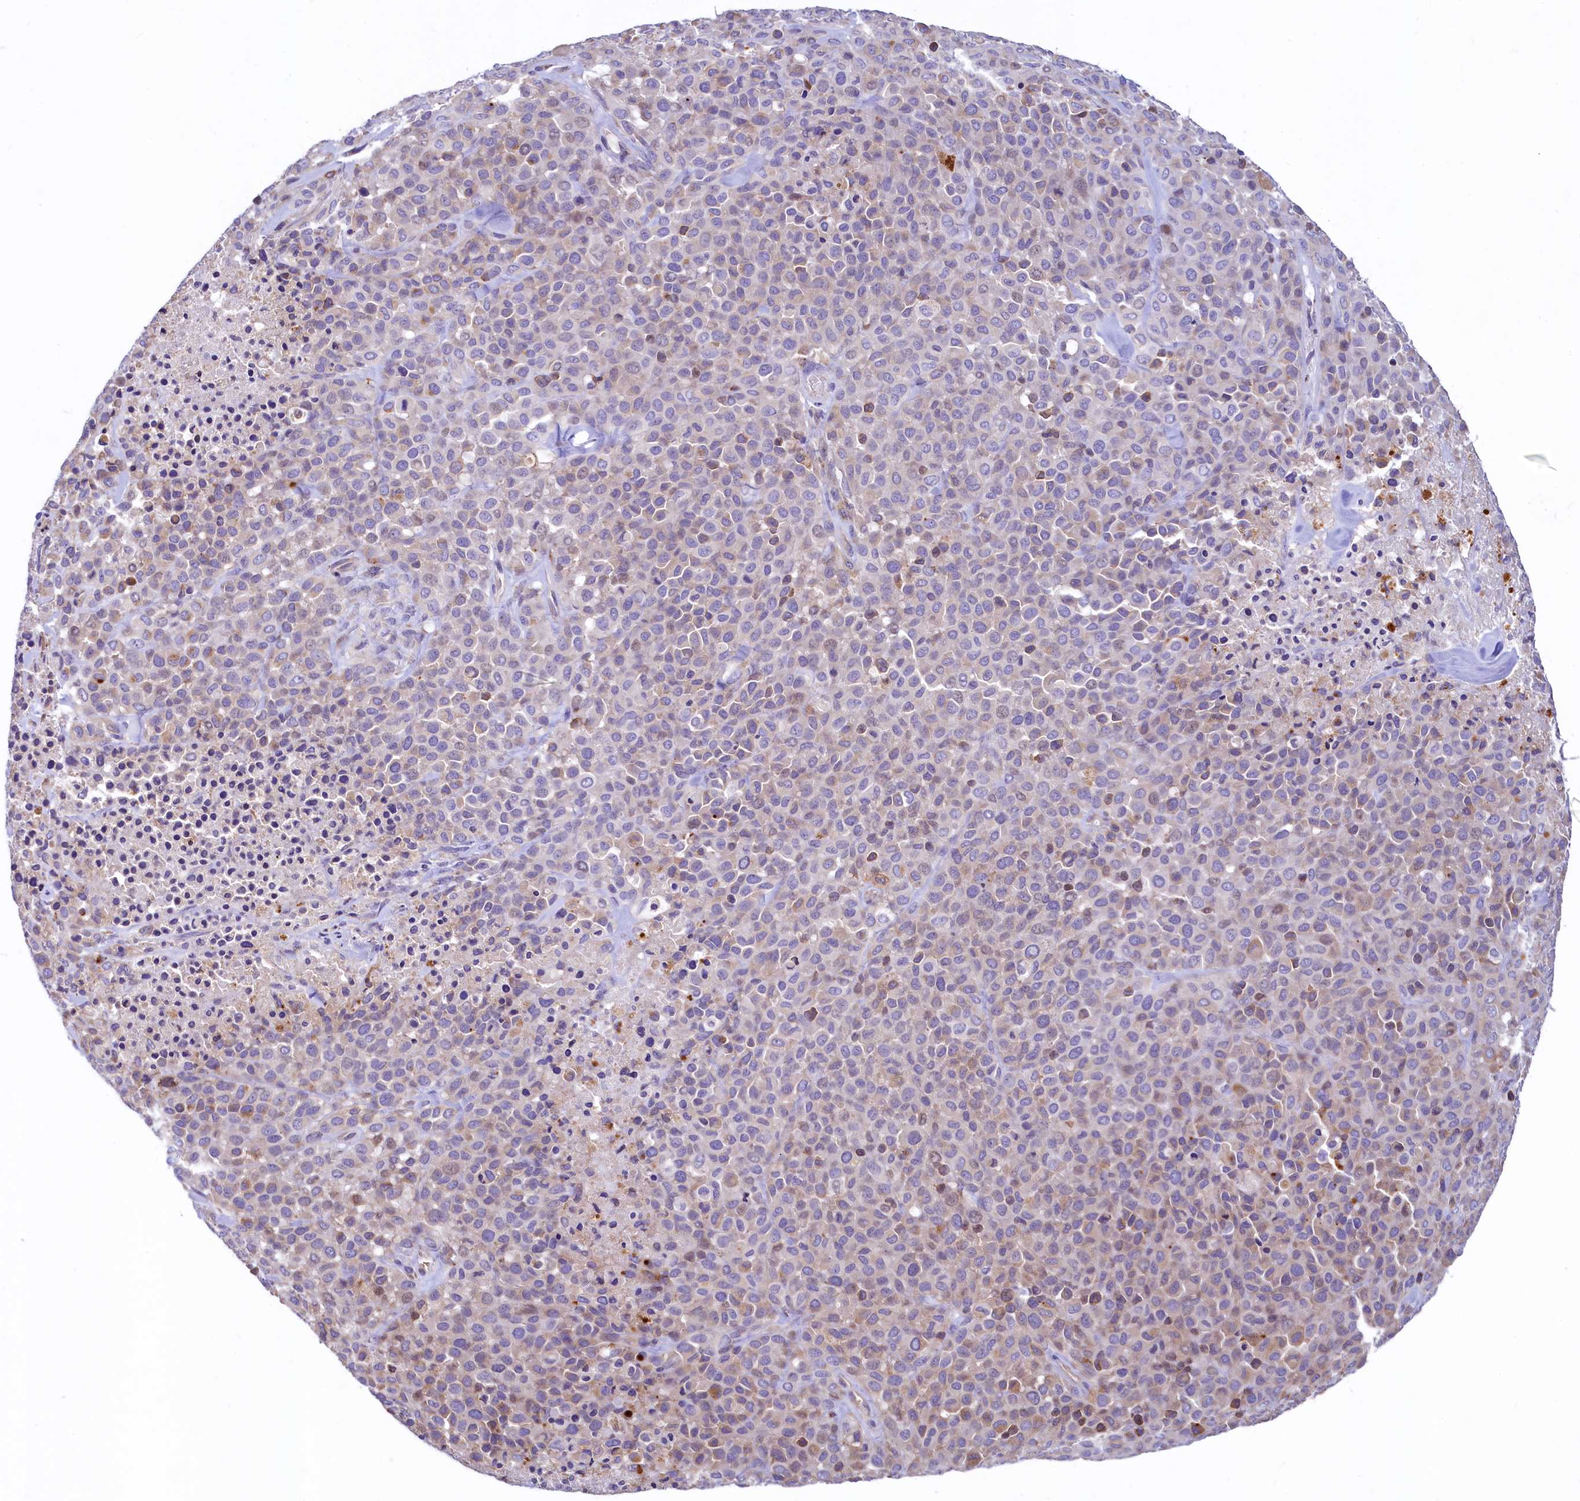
{"staining": {"intensity": "negative", "quantity": "none", "location": "none"}, "tissue": "melanoma", "cell_type": "Tumor cells", "image_type": "cancer", "snomed": [{"axis": "morphology", "description": "Malignant melanoma, Metastatic site"}, {"axis": "topography", "description": "Skin"}], "caption": "The IHC photomicrograph has no significant positivity in tumor cells of melanoma tissue. Nuclei are stained in blue.", "gene": "HPS6", "patient": {"sex": "female", "age": 81}}